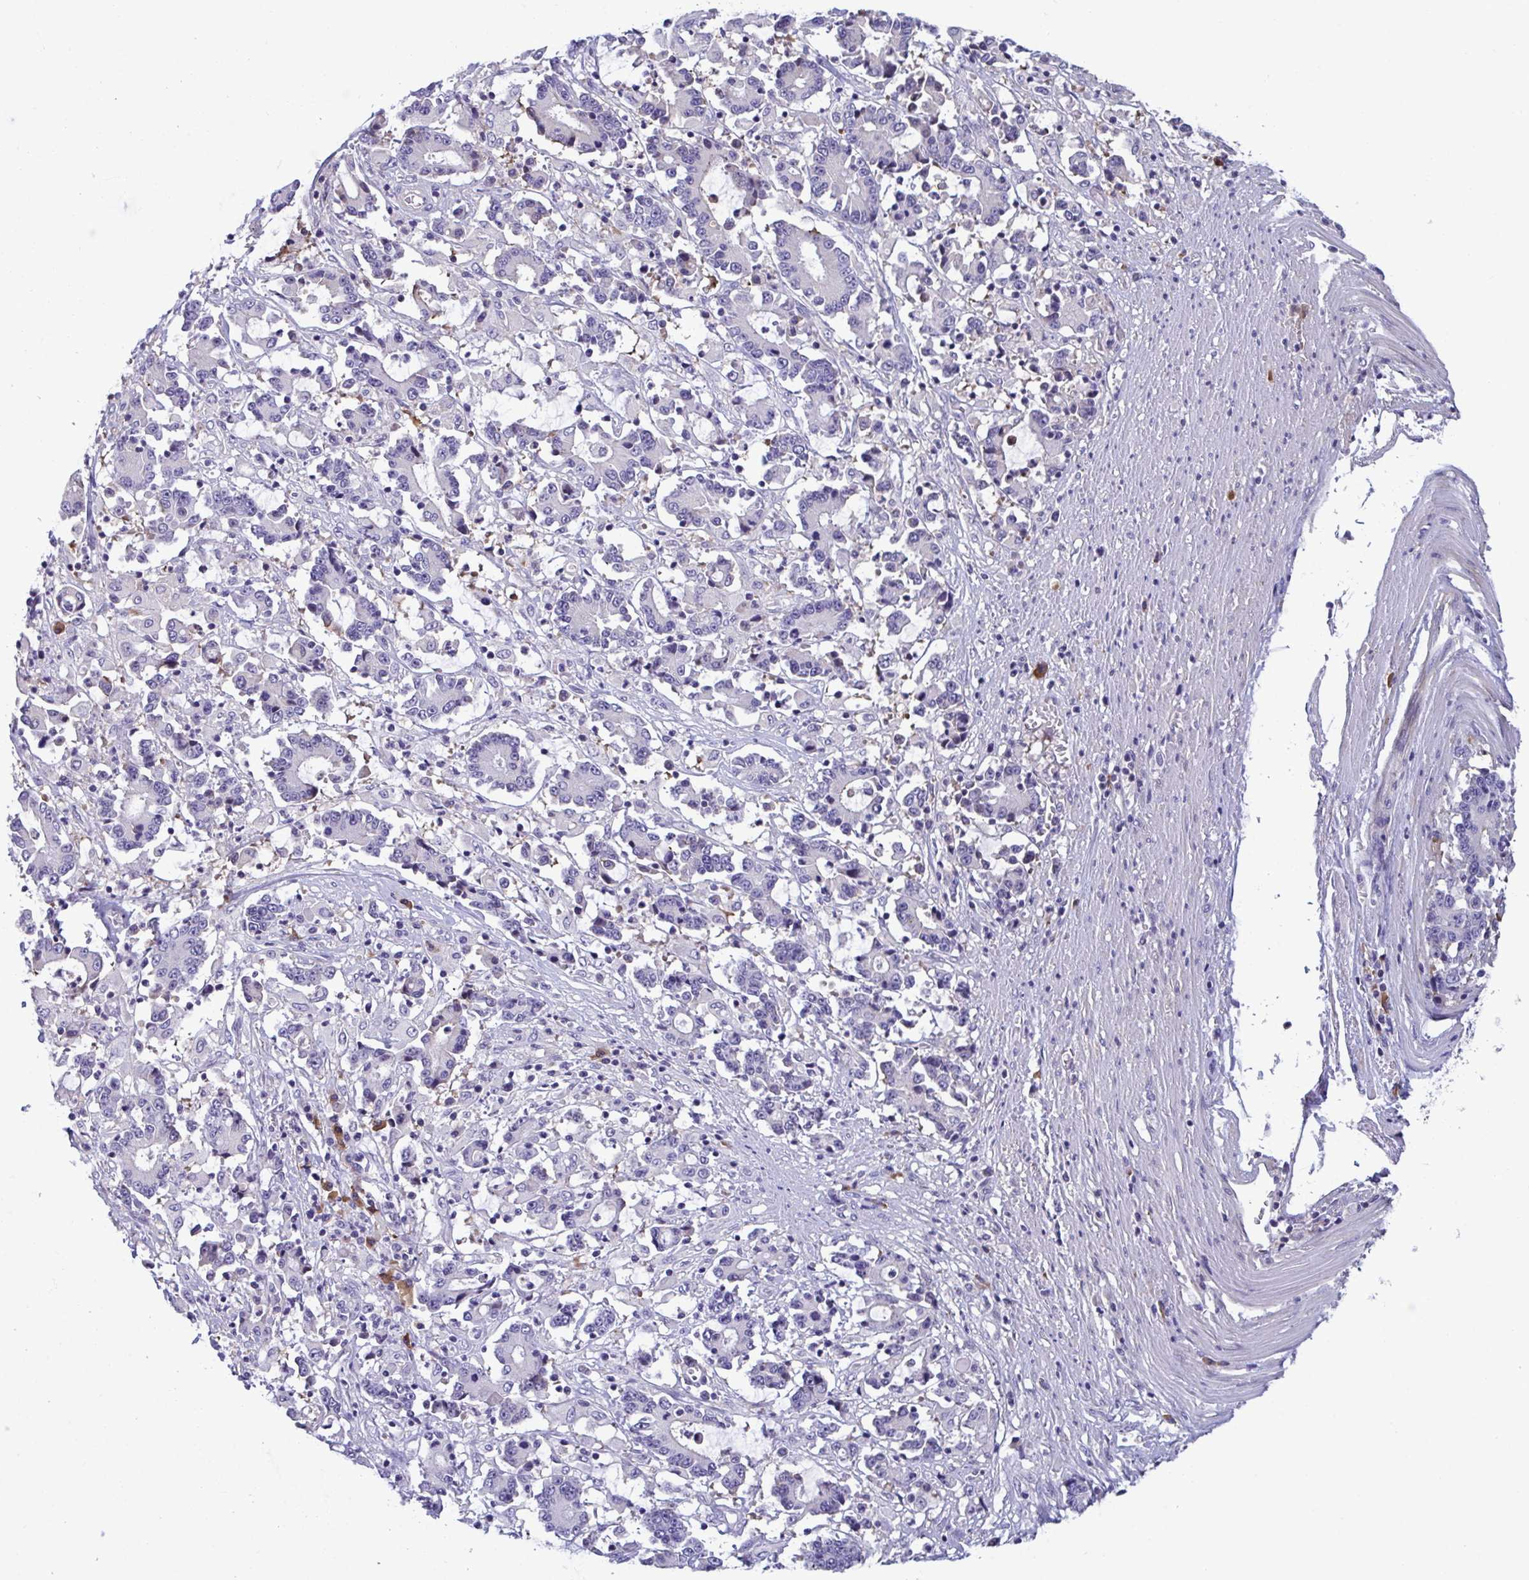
{"staining": {"intensity": "negative", "quantity": "none", "location": "none"}, "tissue": "stomach cancer", "cell_type": "Tumor cells", "image_type": "cancer", "snomed": [{"axis": "morphology", "description": "Adenocarcinoma, NOS"}, {"axis": "topography", "description": "Stomach, upper"}], "caption": "This is a photomicrograph of IHC staining of stomach cancer (adenocarcinoma), which shows no positivity in tumor cells.", "gene": "MS4A14", "patient": {"sex": "male", "age": 68}}